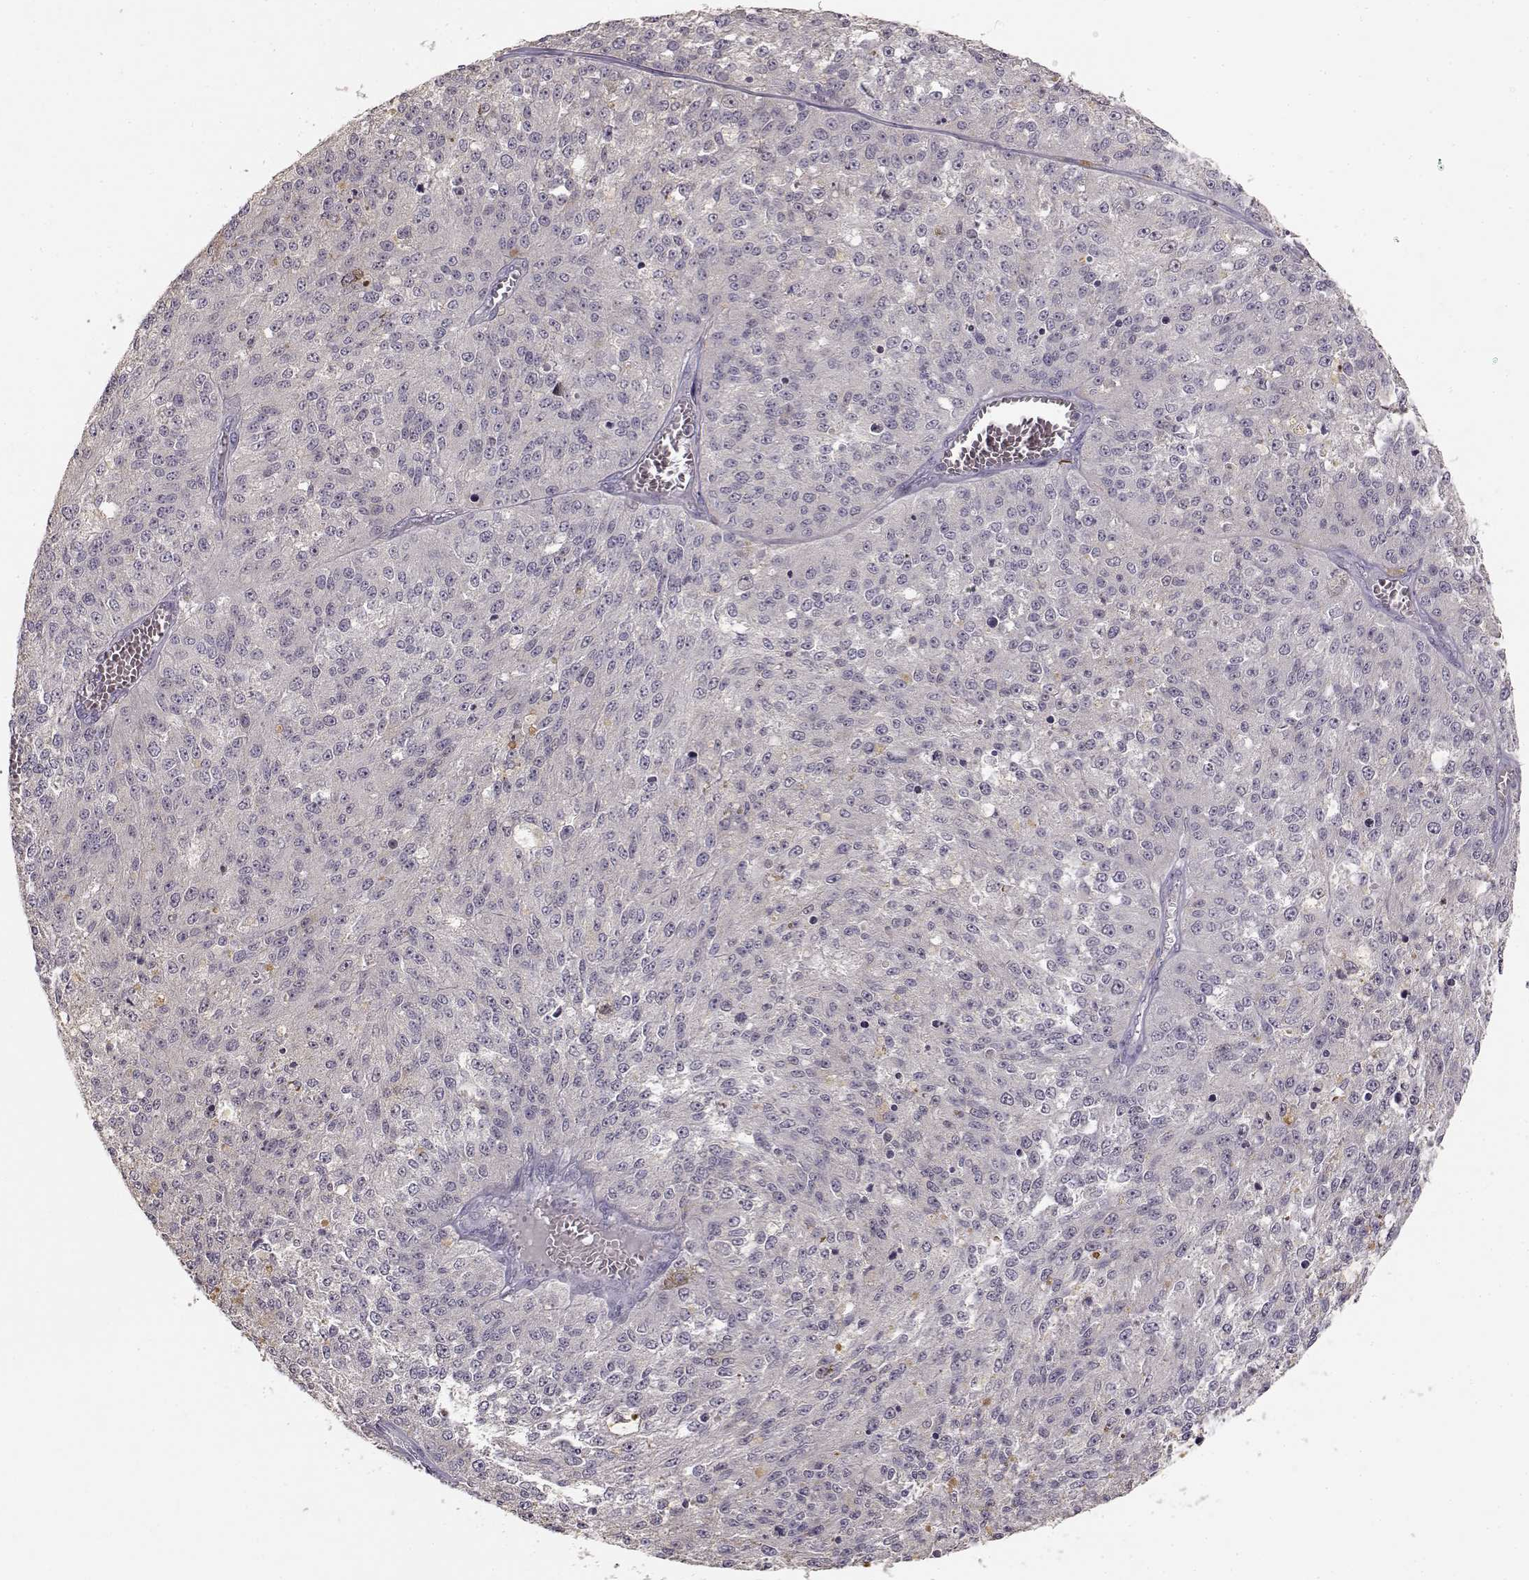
{"staining": {"intensity": "negative", "quantity": "none", "location": "none"}, "tissue": "melanoma", "cell_type": "Tumor cells", "image_type": "cancer", "snomed": [{"axis": "morphology", "description": "Malignant melanoma, Metastatic site"}, {"axis": "topography", "description": "Lymph node"}], "caption": "Tumor cells are negative for protein expression in human melanoma.", "gene": "UROC1", "patient": {"sex": "female", "age": 64}}